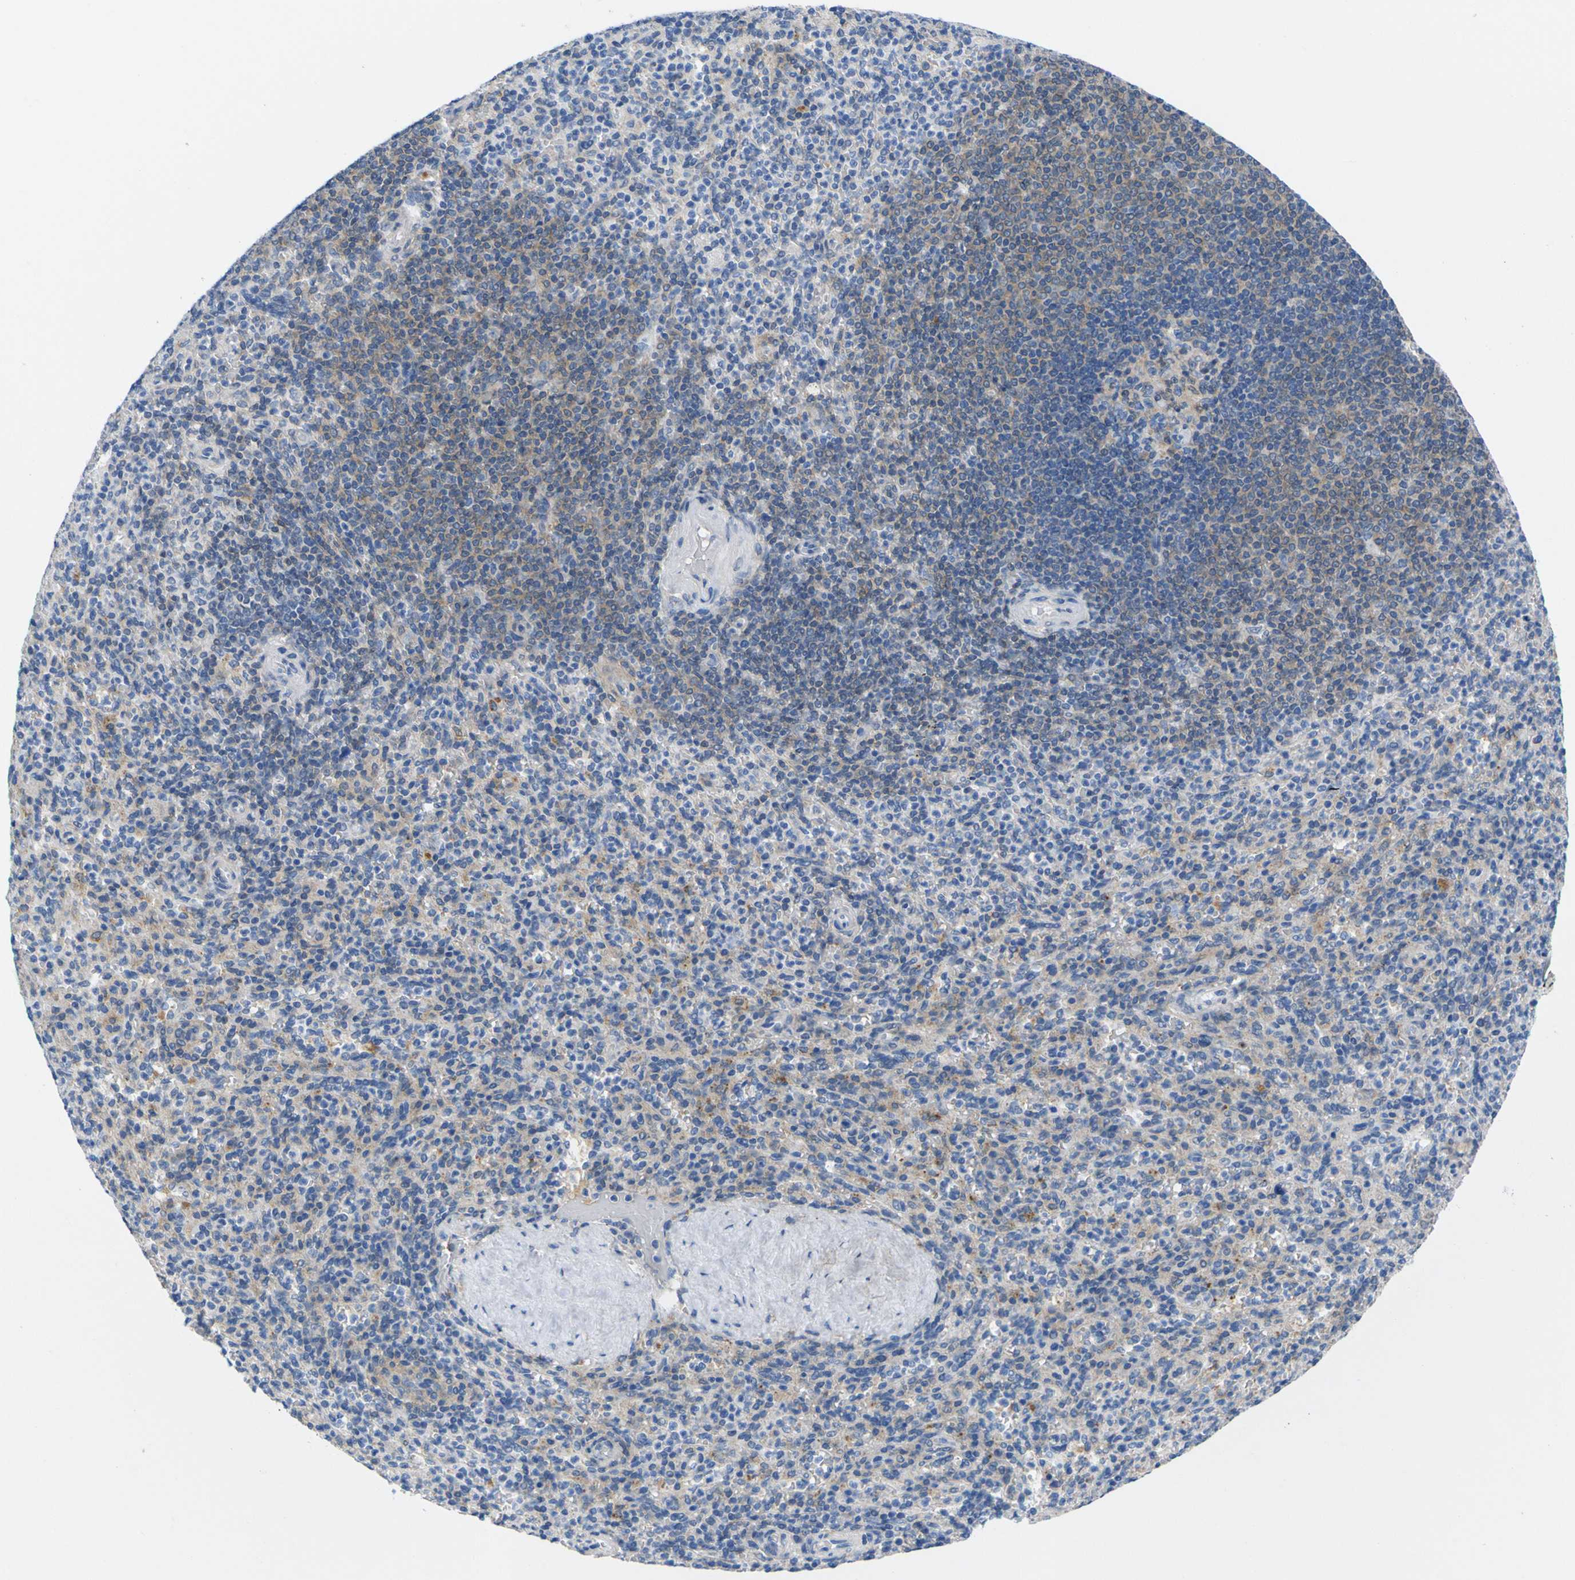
{"staining": {"intensity": "weak", "quantity": "<25%", "location": "cytoplasmic/membranous"}, "tissue": "spleen", "cell_type": "Cells in red pulp", "image_type": "normal", "snomed": [{"axis": "morphology", "description": "Normal tissue, NOS"}, {"axis": "topography", "description": "Spleen"}], "caption": "An immunohistochemistry (IHC) image of normal spleen is shown. There is no staining in cells in red pulp of spleen. (DAB (3,3'-diaminobenzidine) immunohistochemistry (IHC) visualized using brightfield microscopy, high magnification).", "gene": "PEBP1", "patient": {"sex": "male", "age": 36}}